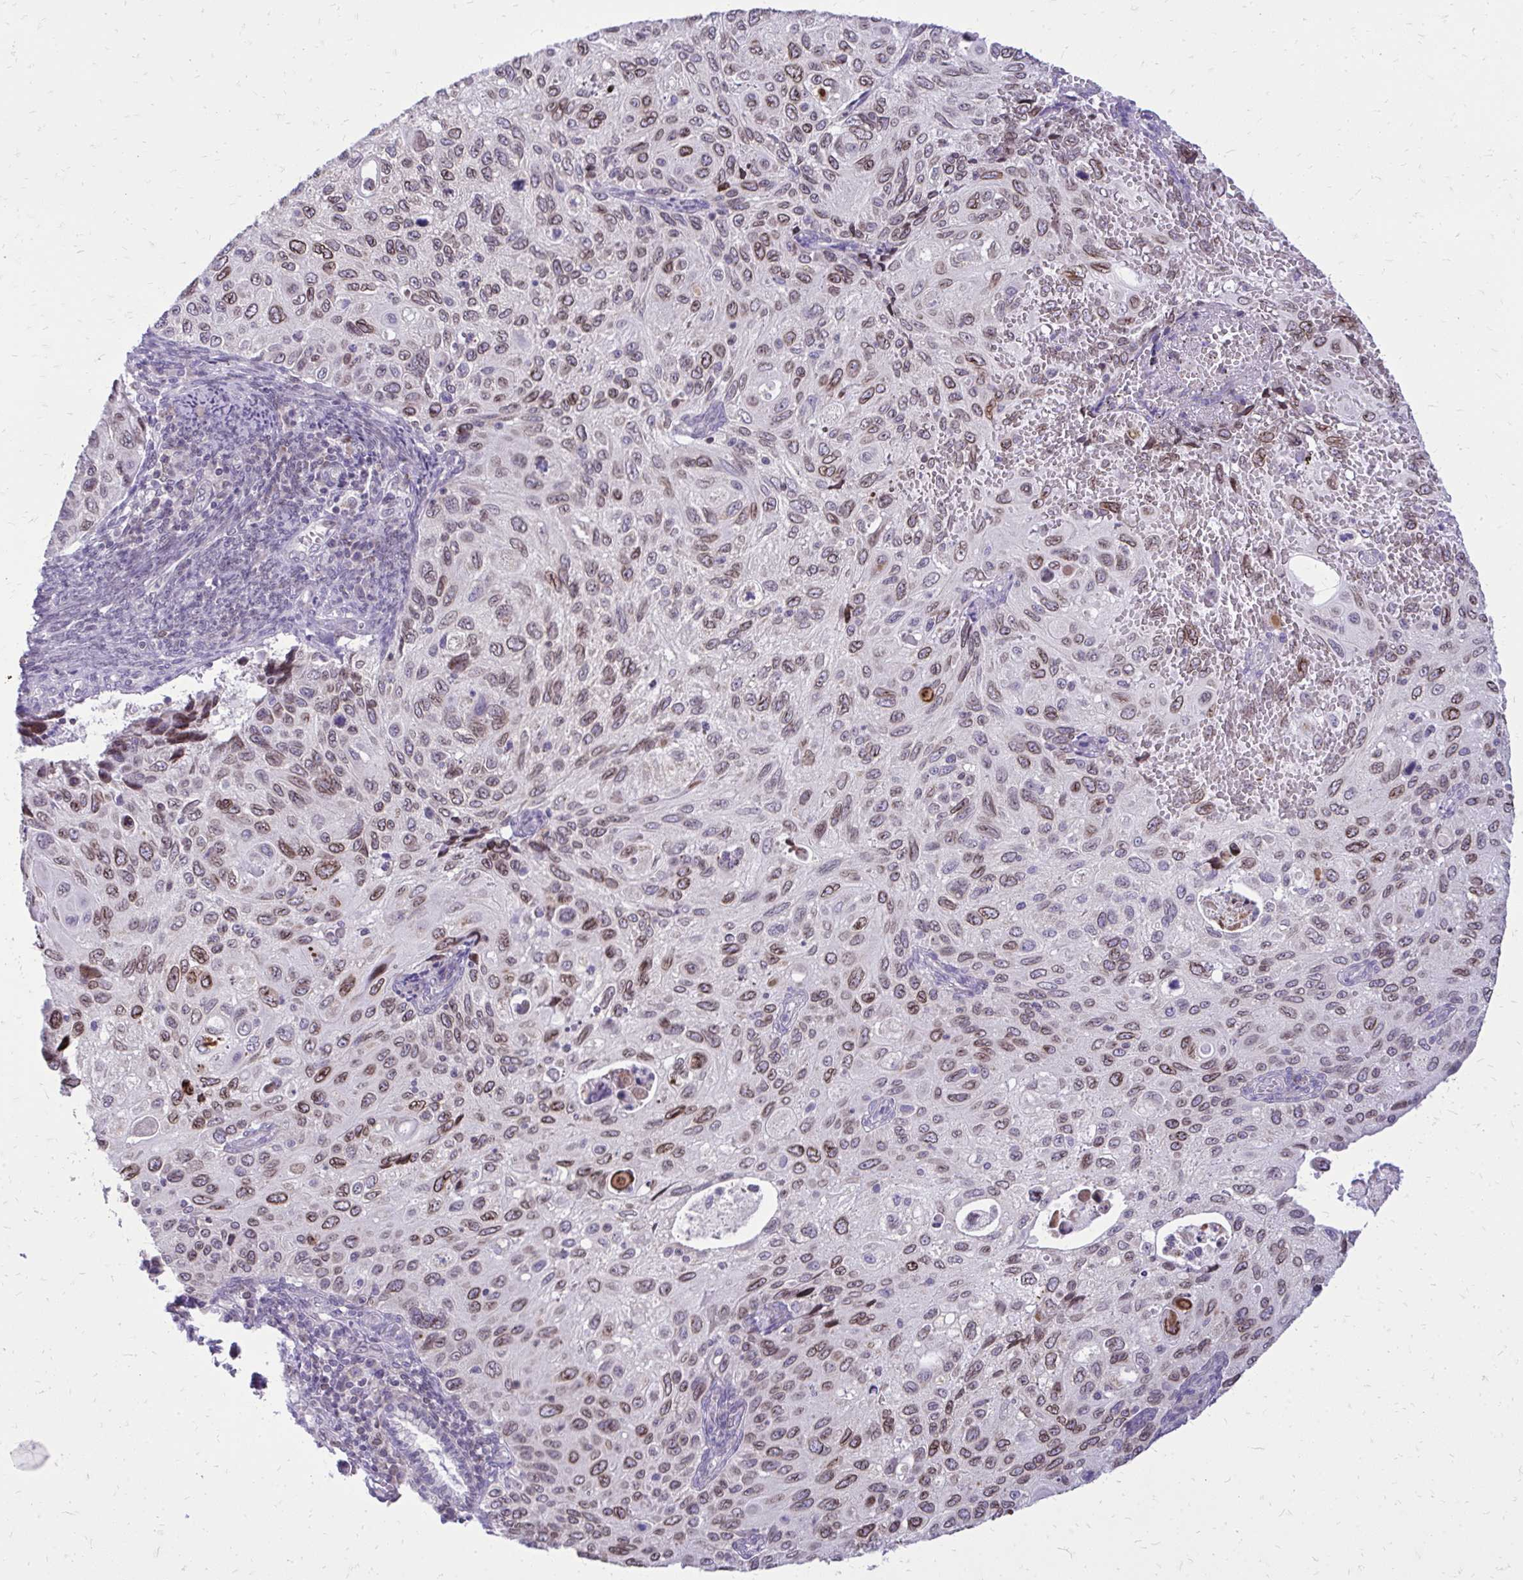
{"staining": {"intensity": "moderate", "quantity": "25%-75%", "location": "cytoplasmic/membranous,nuclear"}, "tissue": "cervical cancer", "cell_type": "Tumor cells", "image_type": "cancer", "snomed": [{"axis": "morphology", "description": "Squamous cell carcinoma, NOS"}, {"axis": "topography", "description": "Cervix"}], "caption": "Protein expression analysis of human cervical squamous cell carcinoma reveals moderate cytoplasmic/membranous and nuclear staining in approximately 25%-75% of tumor cells.", "gene": "RPS6KA2", "patient": {"sex": "female", "age": 70}}